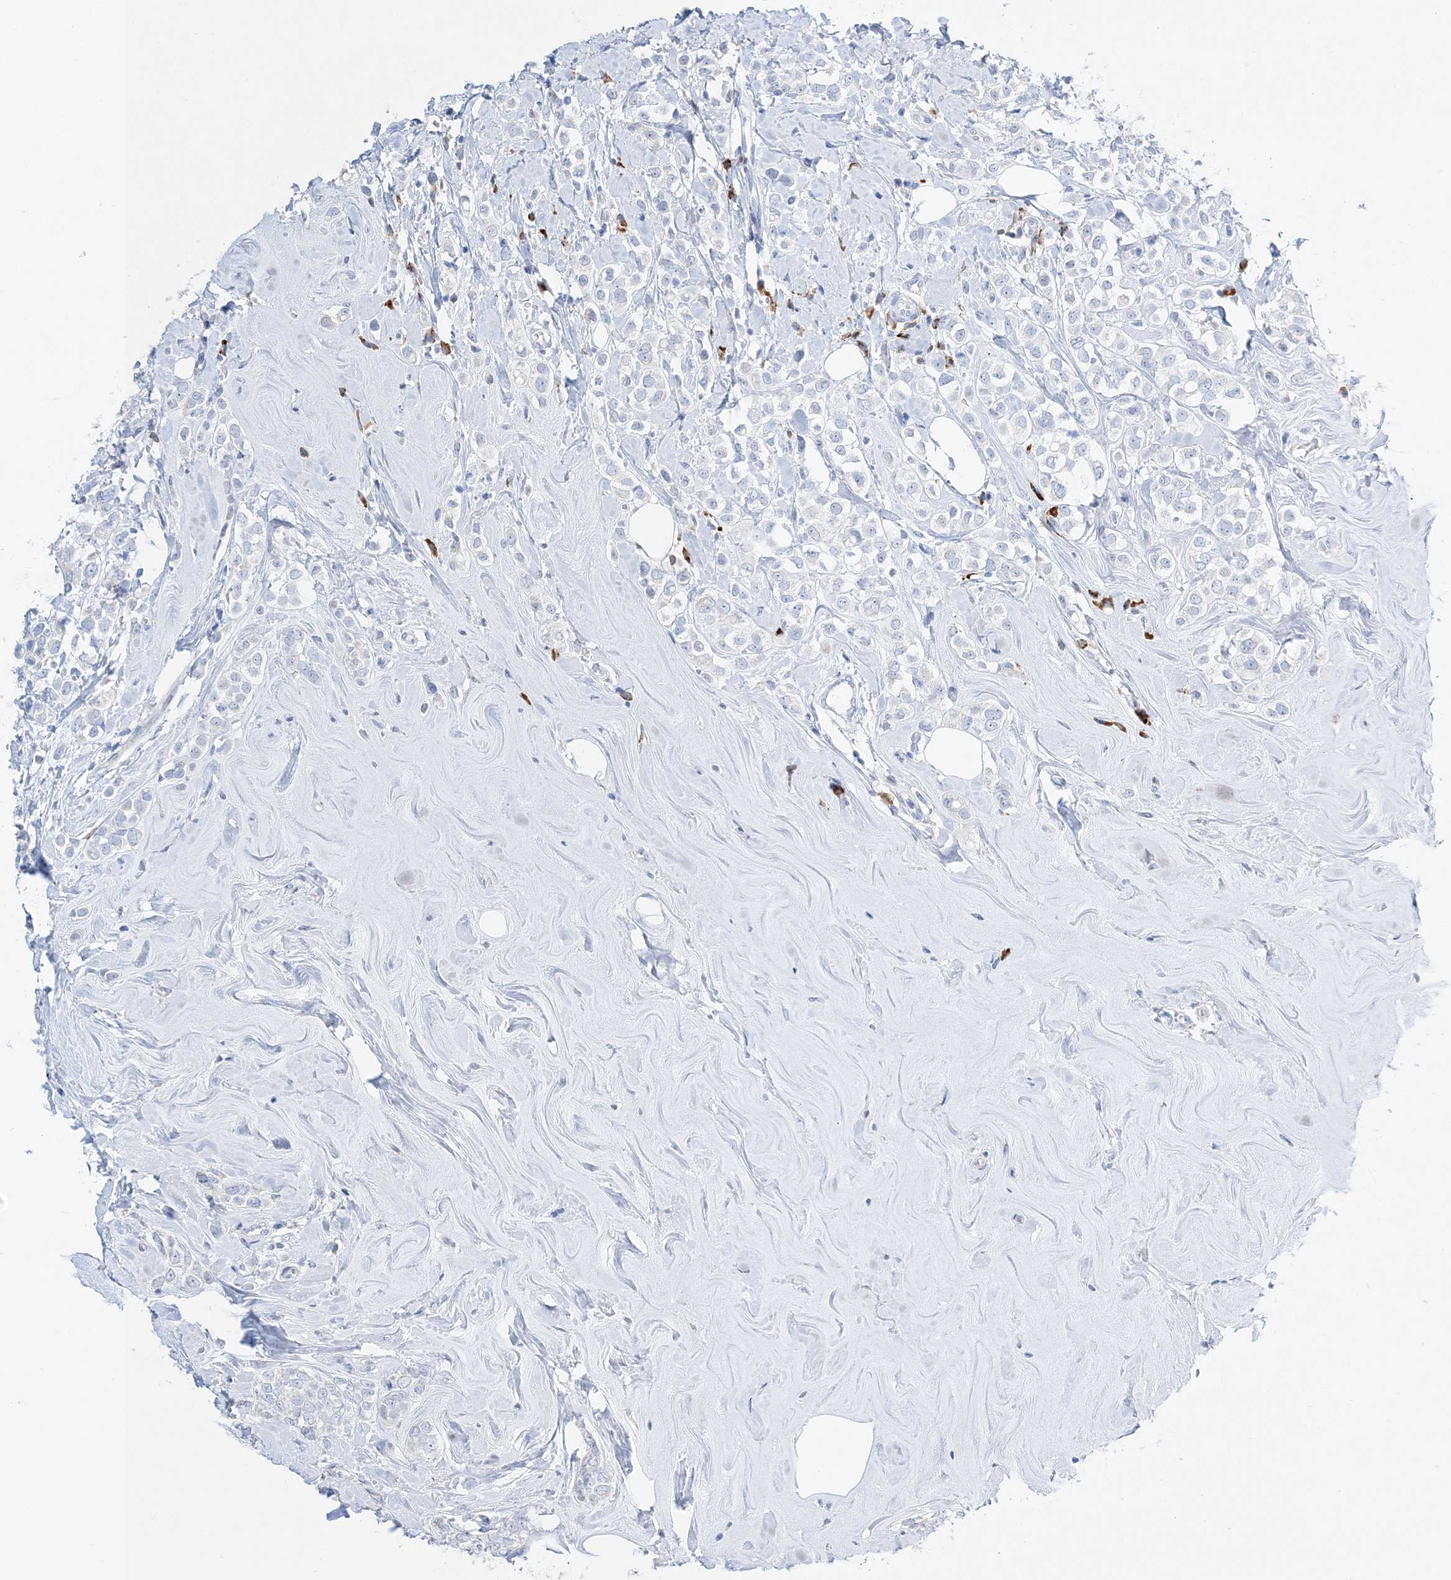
{"staining": {"intensity": "negative", "quantity": "none", "location": "none"}, "tissue": "breast cancer", "cell_type": "Tumor cells", "image_type": "cancer", "snomed": [{"axis": "morphology", "description": "Lobular carcinoma"}, {"axis": "topography", "description": "Breast"}], "caption": "Immunohistochemistry of human breast cancer (lobular carcinoma) reveals no staining in tumor cells.", "gene": "TSPYL6", "patient": {"sex": "female", "age": 47}}